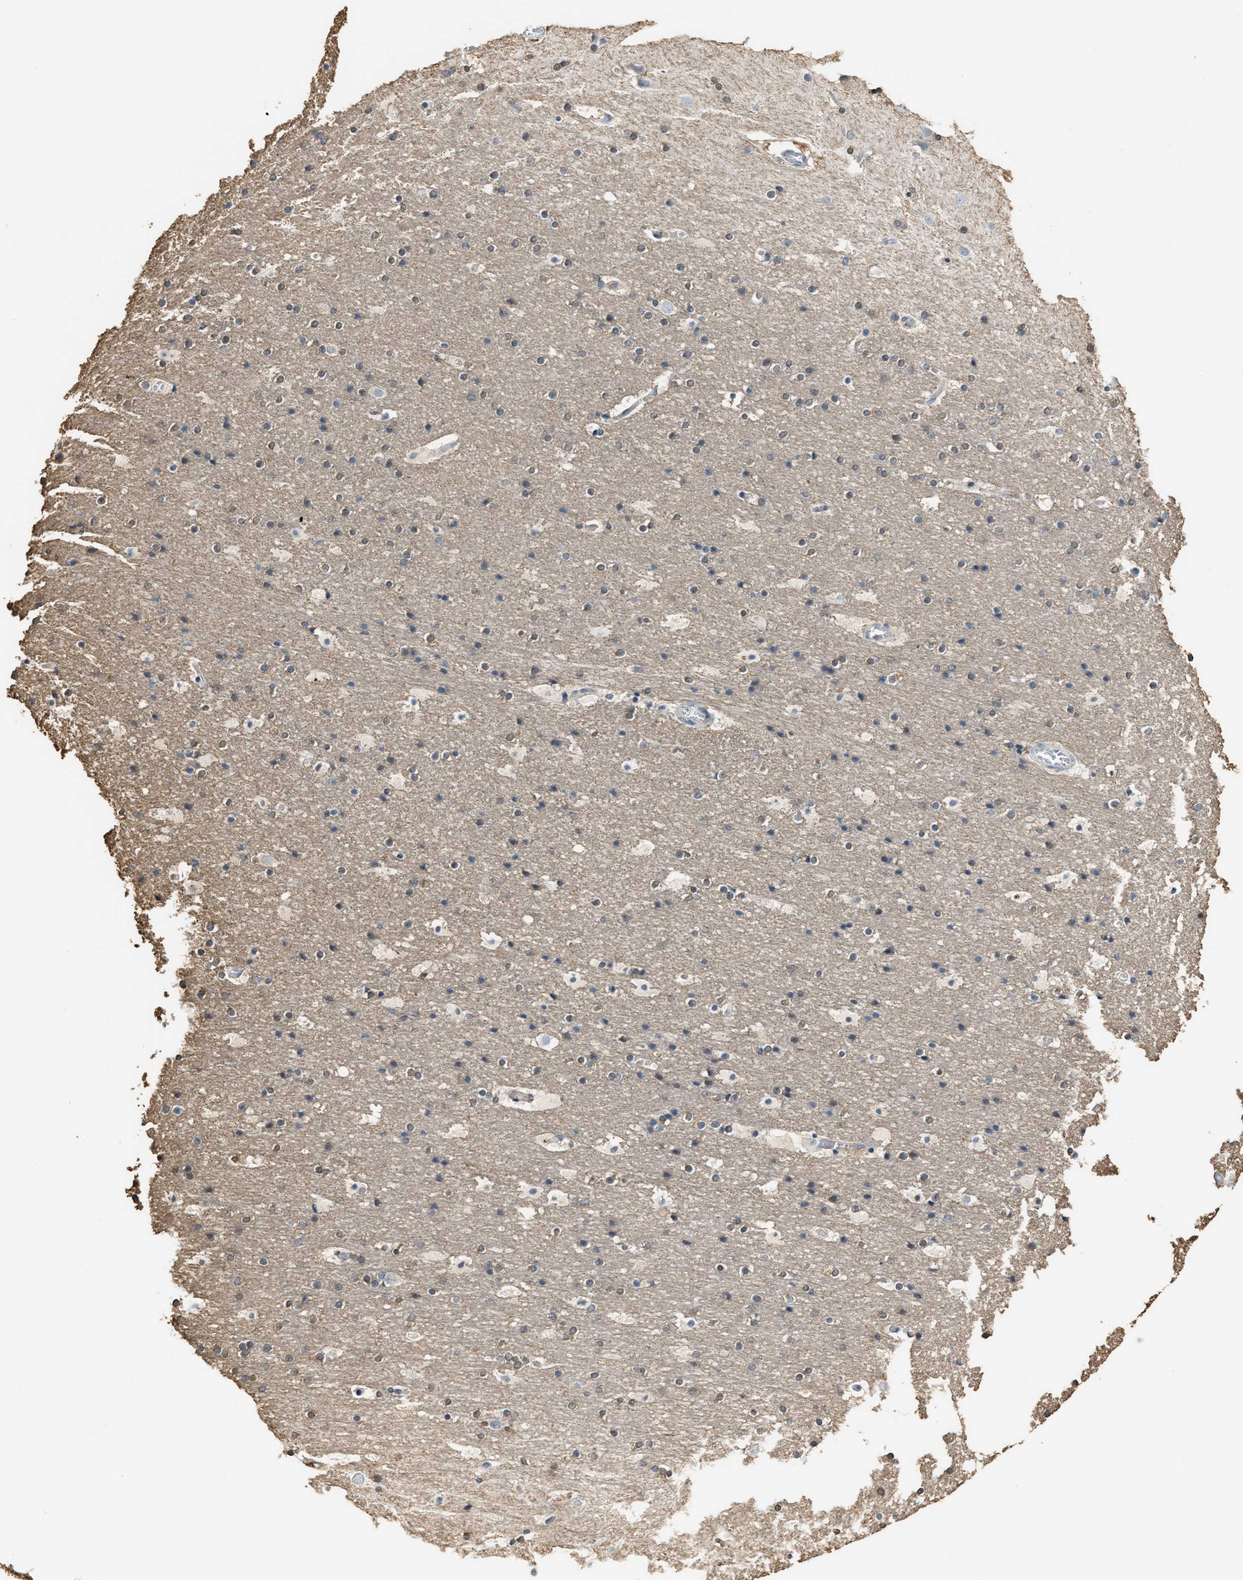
{"staining": {"intensity": "weak", "quantity": "<25%", "location": "cytoplasmic/membranous"}, "tissue": "cerebral cortex", "cell_type": "Endothelial cells", "image_type": "normal", "snomed": [{"axis": "morphology", "description": "Normal tissue, NOS"}, {"axis": "topography", "description": "Cerebral cortex"}], "caption": "Cerebral cortex stained for a protein using immunohistochemistry (IHC) reveals no positivity endothelial cells.", "gene": "GCN1", "patient": {"sex": "male", "age": 57}}